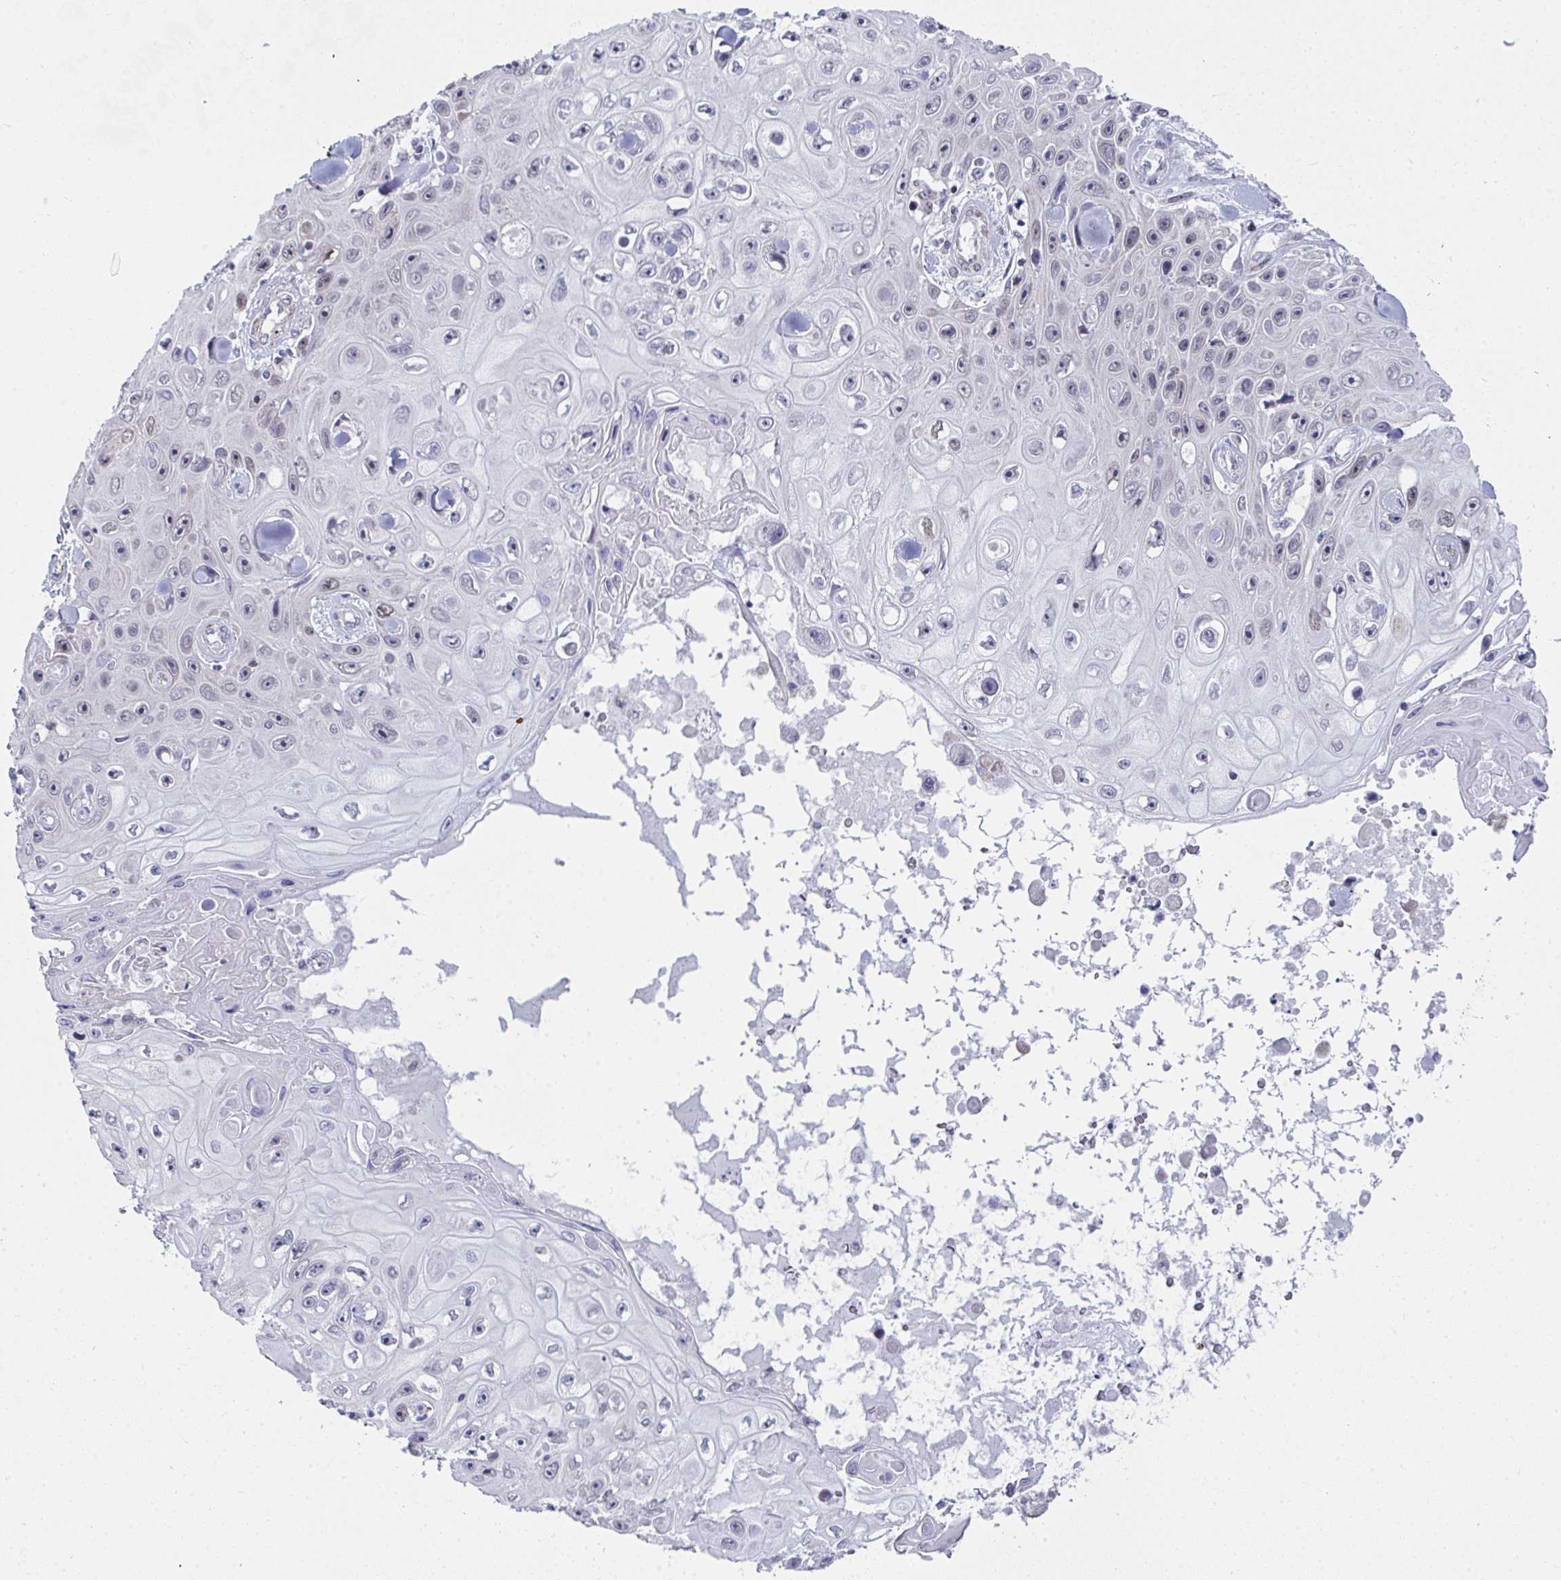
{"staining": {"intensity": "weak", "quantity": "<25%", "location": "nuclear"}, "tissue": "skin cancer", "cell_type": "Tumor cells", "image_type": "cancer", "snomed": [{"axis": "morphology", "description": "Squamous cell carcinoma, NOS"}, {"axis": "topography", "description": "Skin"}], "caption": "Tumor cells are negative for protein expression in human skin cancer (squamous cell carcinoma).", "gene": "GINS2", "patient": {"sex": "male", "age": 82}}